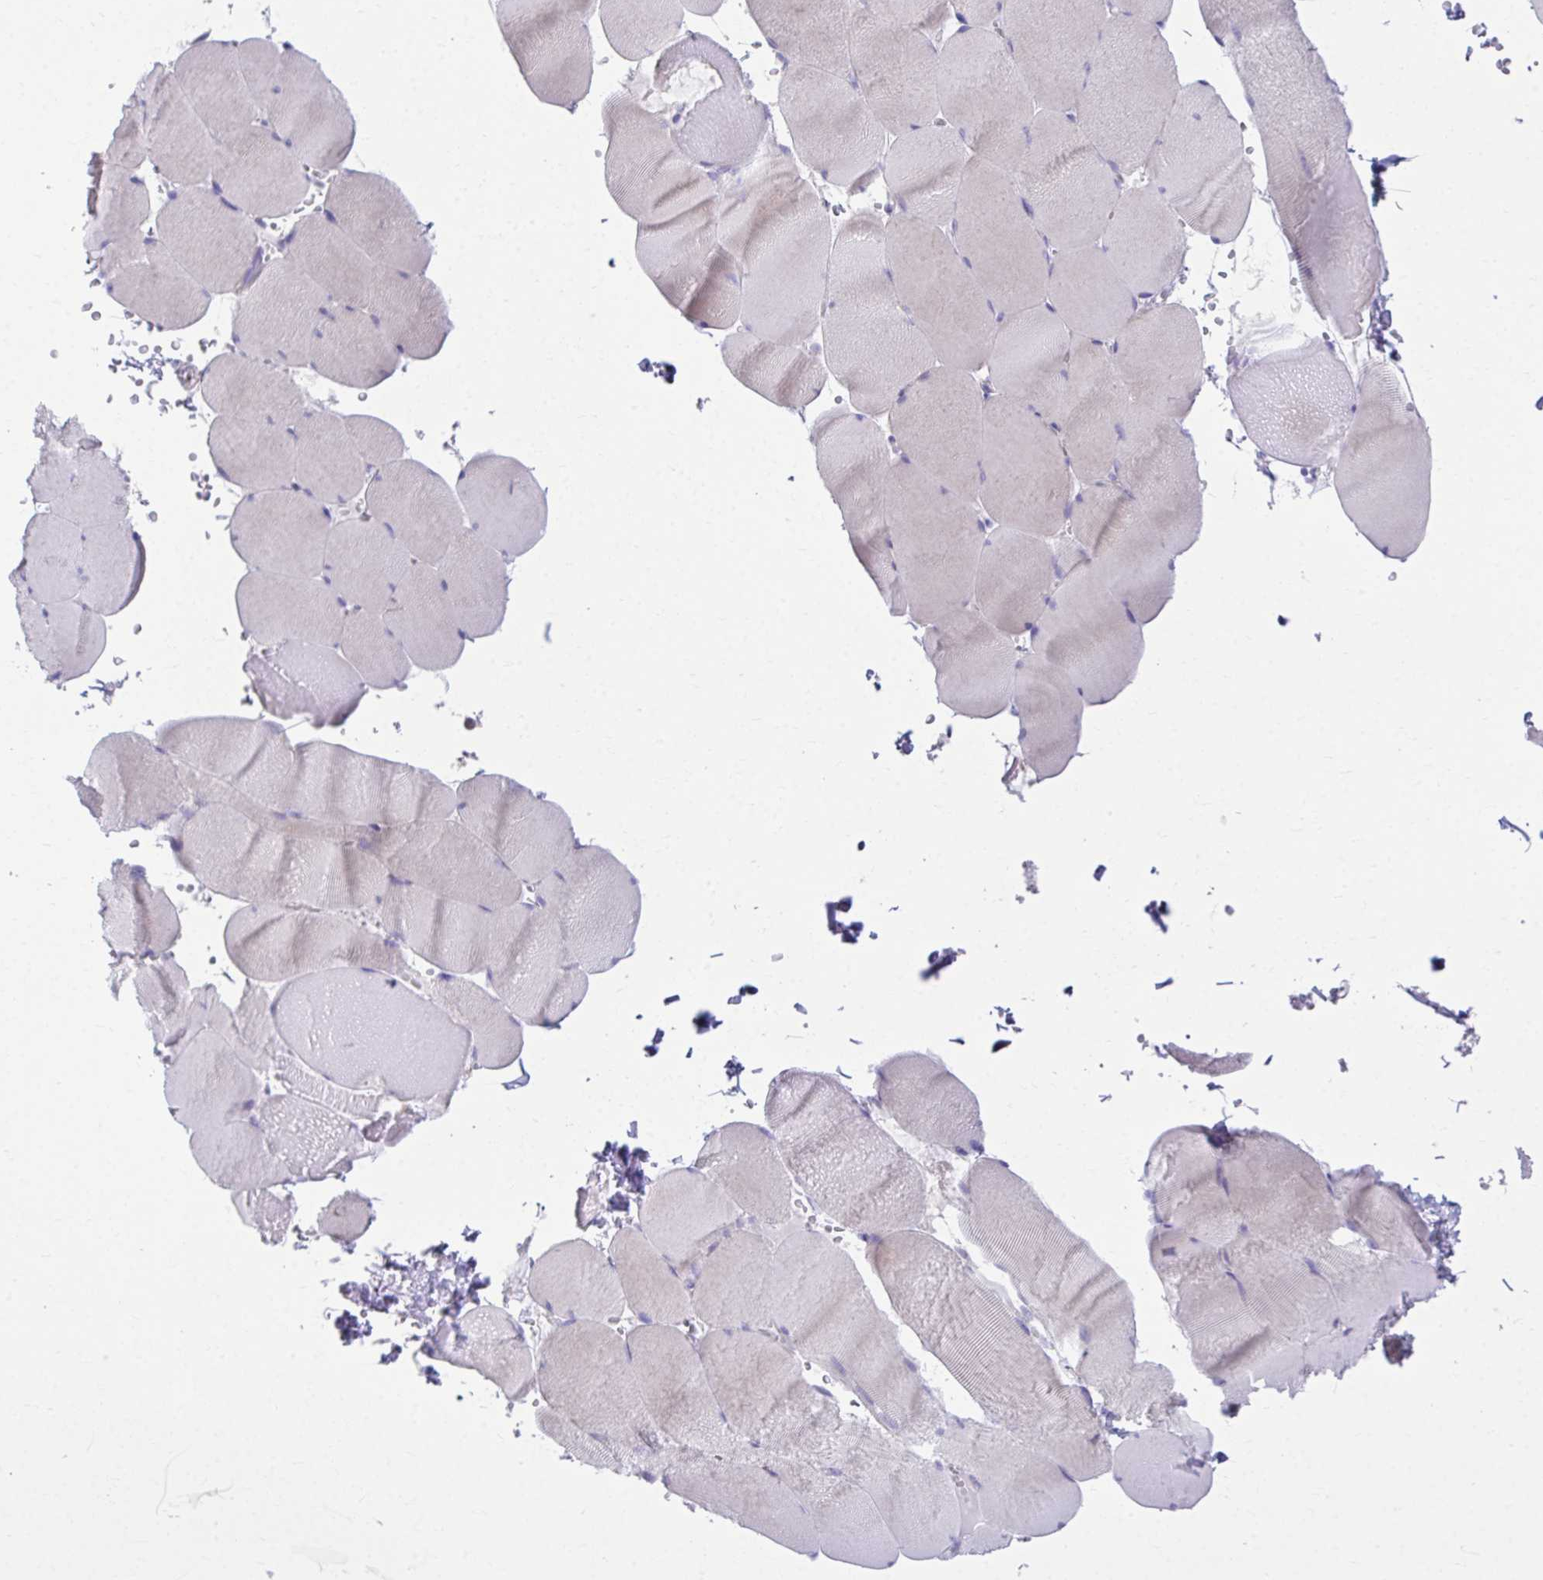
{"staining": {"intensity": "negative", "quantity": "none", "location": "none"}, "tissue": "skeletal muscle", "cell_type": "Myocytes", "image_type": "normal", "snomed": [{"axis": "morphology", "description": "Normal tissue, NOS"}, {"axis": "topography", "description": "Skeletal muscle"}, {"axis": "topography", "description": "Head-Neck"}], "caption": "A high-resolution photomicrograph shows immunohistochemistry staining of unremarkable skeletal muscle, which reveals no significant staining in myocytes.", "gene": "OR7A5", "patient": {"sex": "male", "age": 66}}